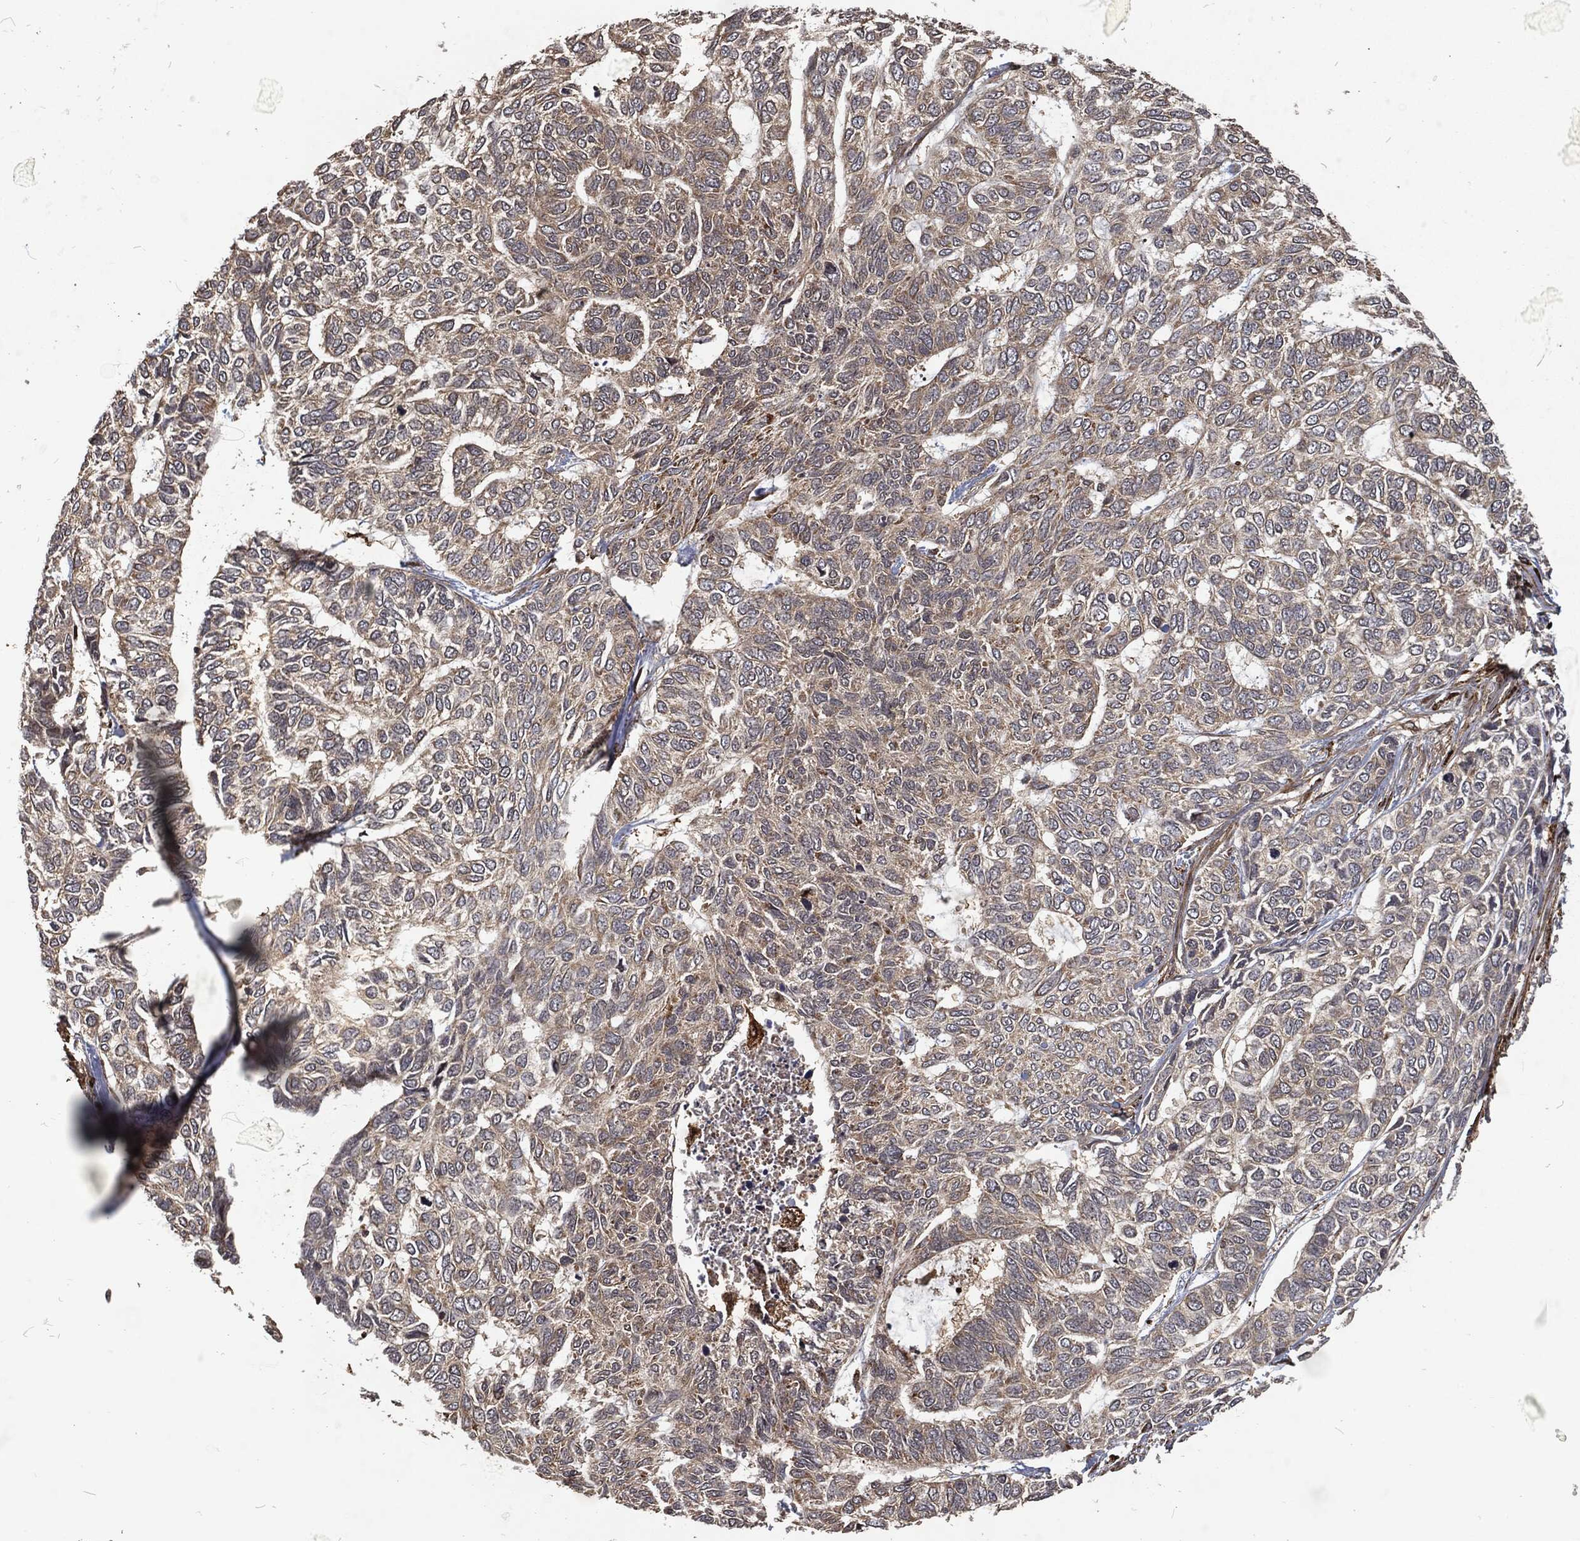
{"staining": {"intensity": "negative", "quantity": "none", "location": "none"}, "tissue": "skin cancer", "cell_type": "Tumor cells", "image_type": "cancer", "snomed": [{"axis": "morphology", "description": "Basal cell carcinoma"}, {"axis": "topography", "description": "Skin"}], "caption": "Immunohistochemistry image of basal cell carcinoma (skin) stained for a protein (brown), which reveals no positivity in tumor cells.", "gene": "RFTN1", "patient": {"sex": "female", "age": 65}}